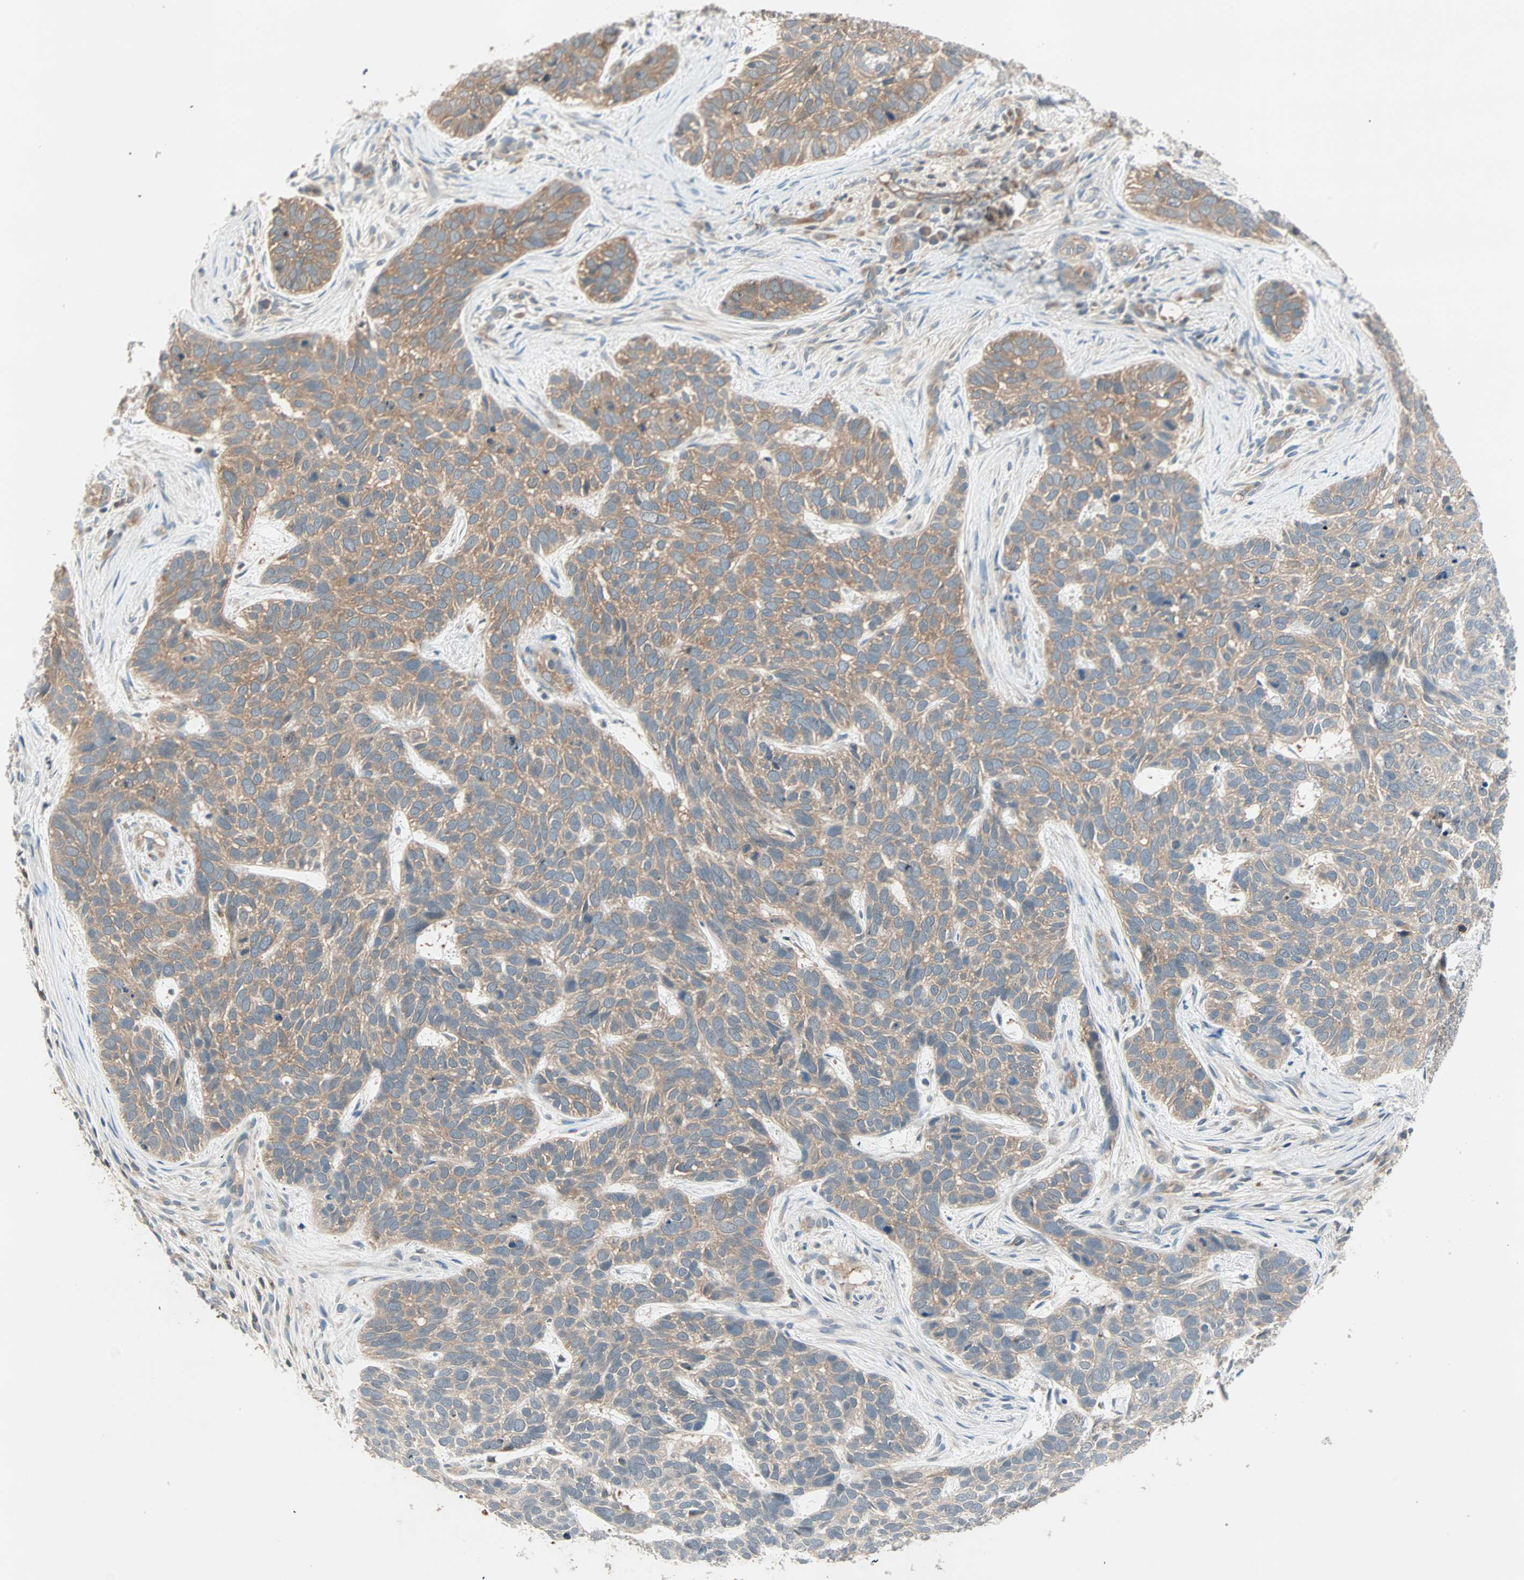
{"staining": {"intensity": "moderate", "quantity": ">75%", "location": "cytoplasmic/membranous"}, "tissue": "skin cancer", "cell_type": "Tumor cells", "image_type": "cancer", "snomed": [{"axis": "morphology", "description": "Basal cell carcinoma"}, {"axis": "topography", "description": "Skin"}], "caption": "Immunohistochemical staining of human skin basal cell carcinoma shows moderate cytoplasmic/membranous protein positivity in about >75% of tumor cells.", "gene": "TEC", "patient": {"sex": "male", "age": 87}}